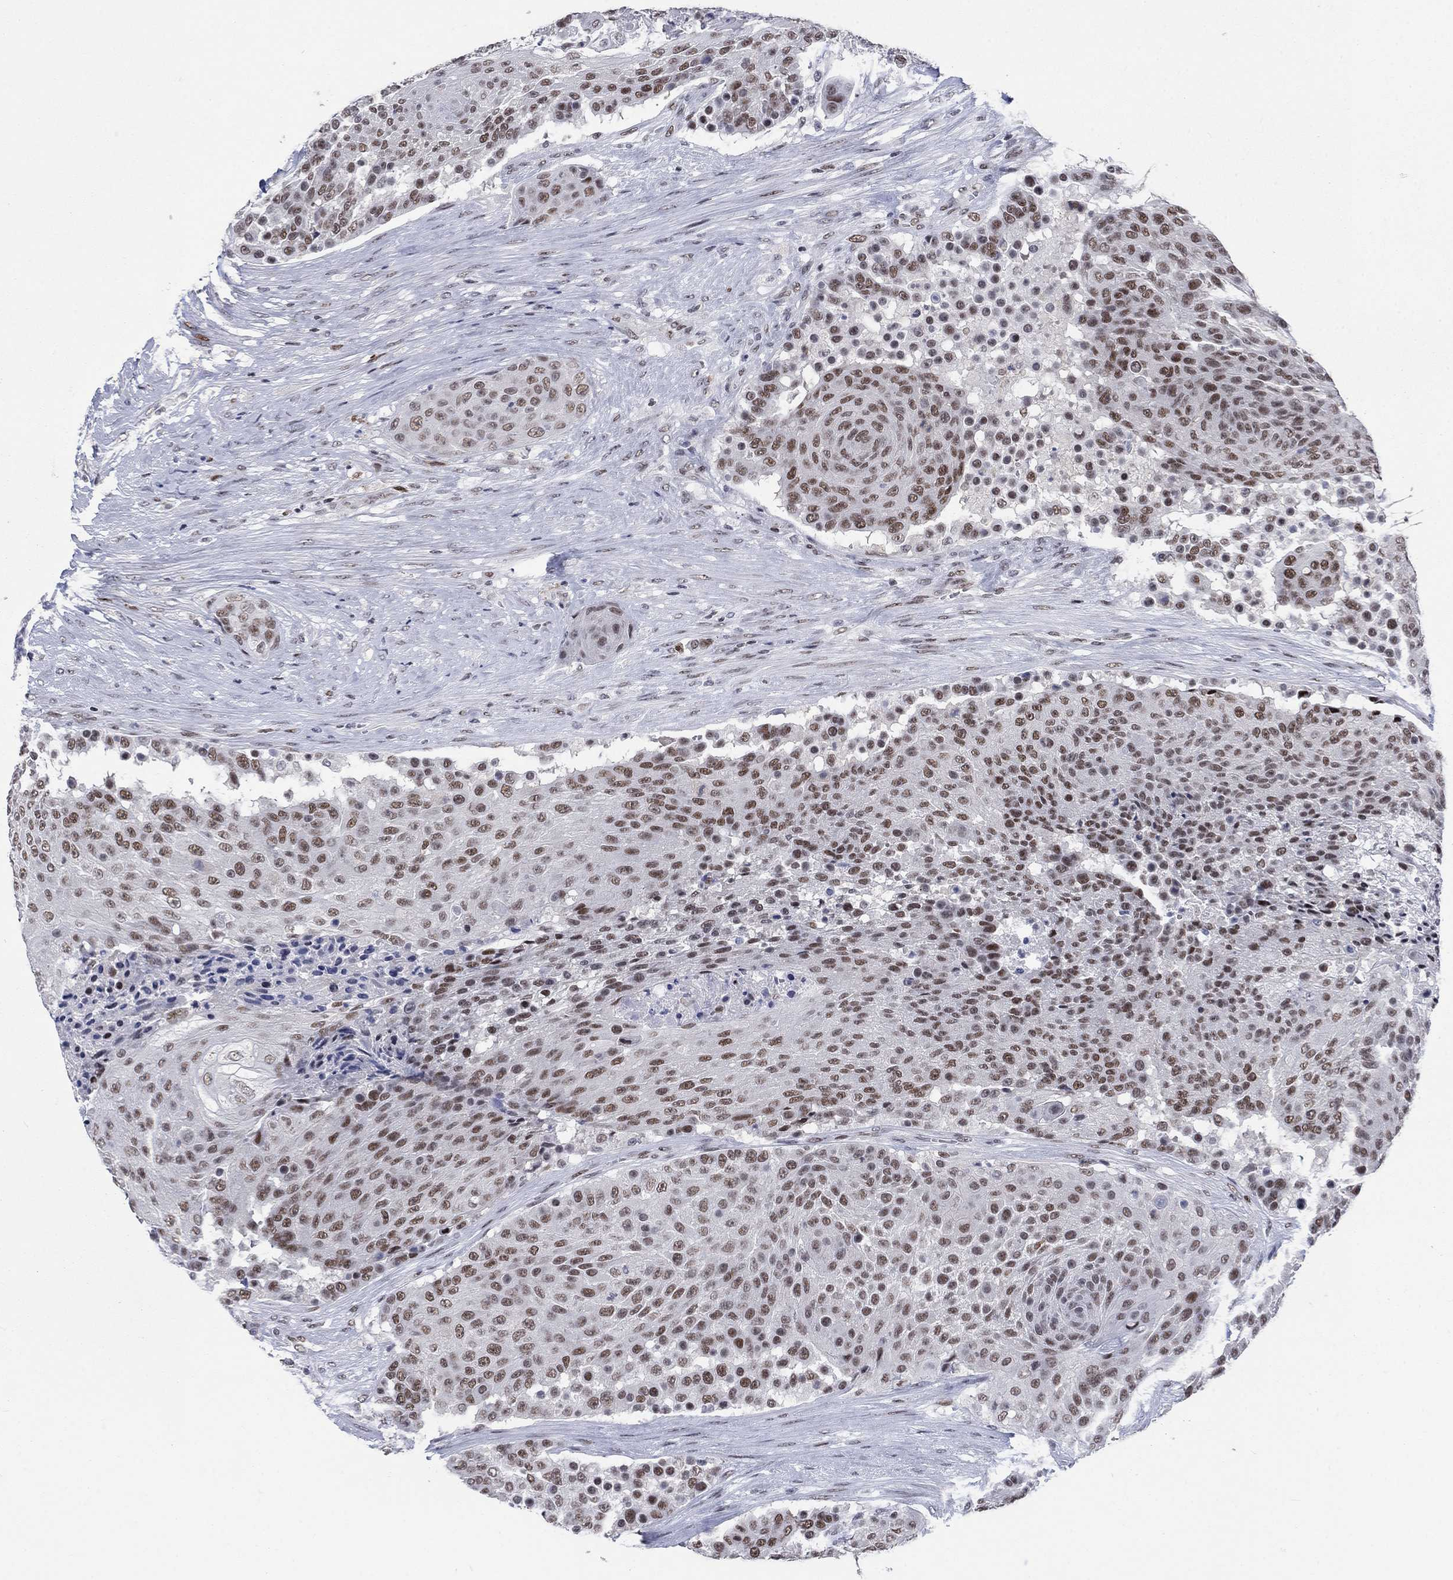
{"staining": {"intensity": "strong", "quantity": "25%-75%", "location": "nuclear"}, "tissue": "urothelial cancer", "cell_type": "Tumor cells", "image_type": "cancer", "snomed": [{"axis": "morphology", "description": "Urothelial carcinoma, High grade"}, {"axis": "topography", "description": "Urinary bladder"}], "caption": "Immunohistochemistry (IHC) photomicrograph of neoplastic tissue: urothelial carcinoma (high-grade) stained using immunohistochemistry shows high levels of strong protein expression localized specifically in the nuclear of tumor cells, appearing as a nuclear brown color.", "gene": "HCFC1", "patient": {"sex": "female", "age": 63}}